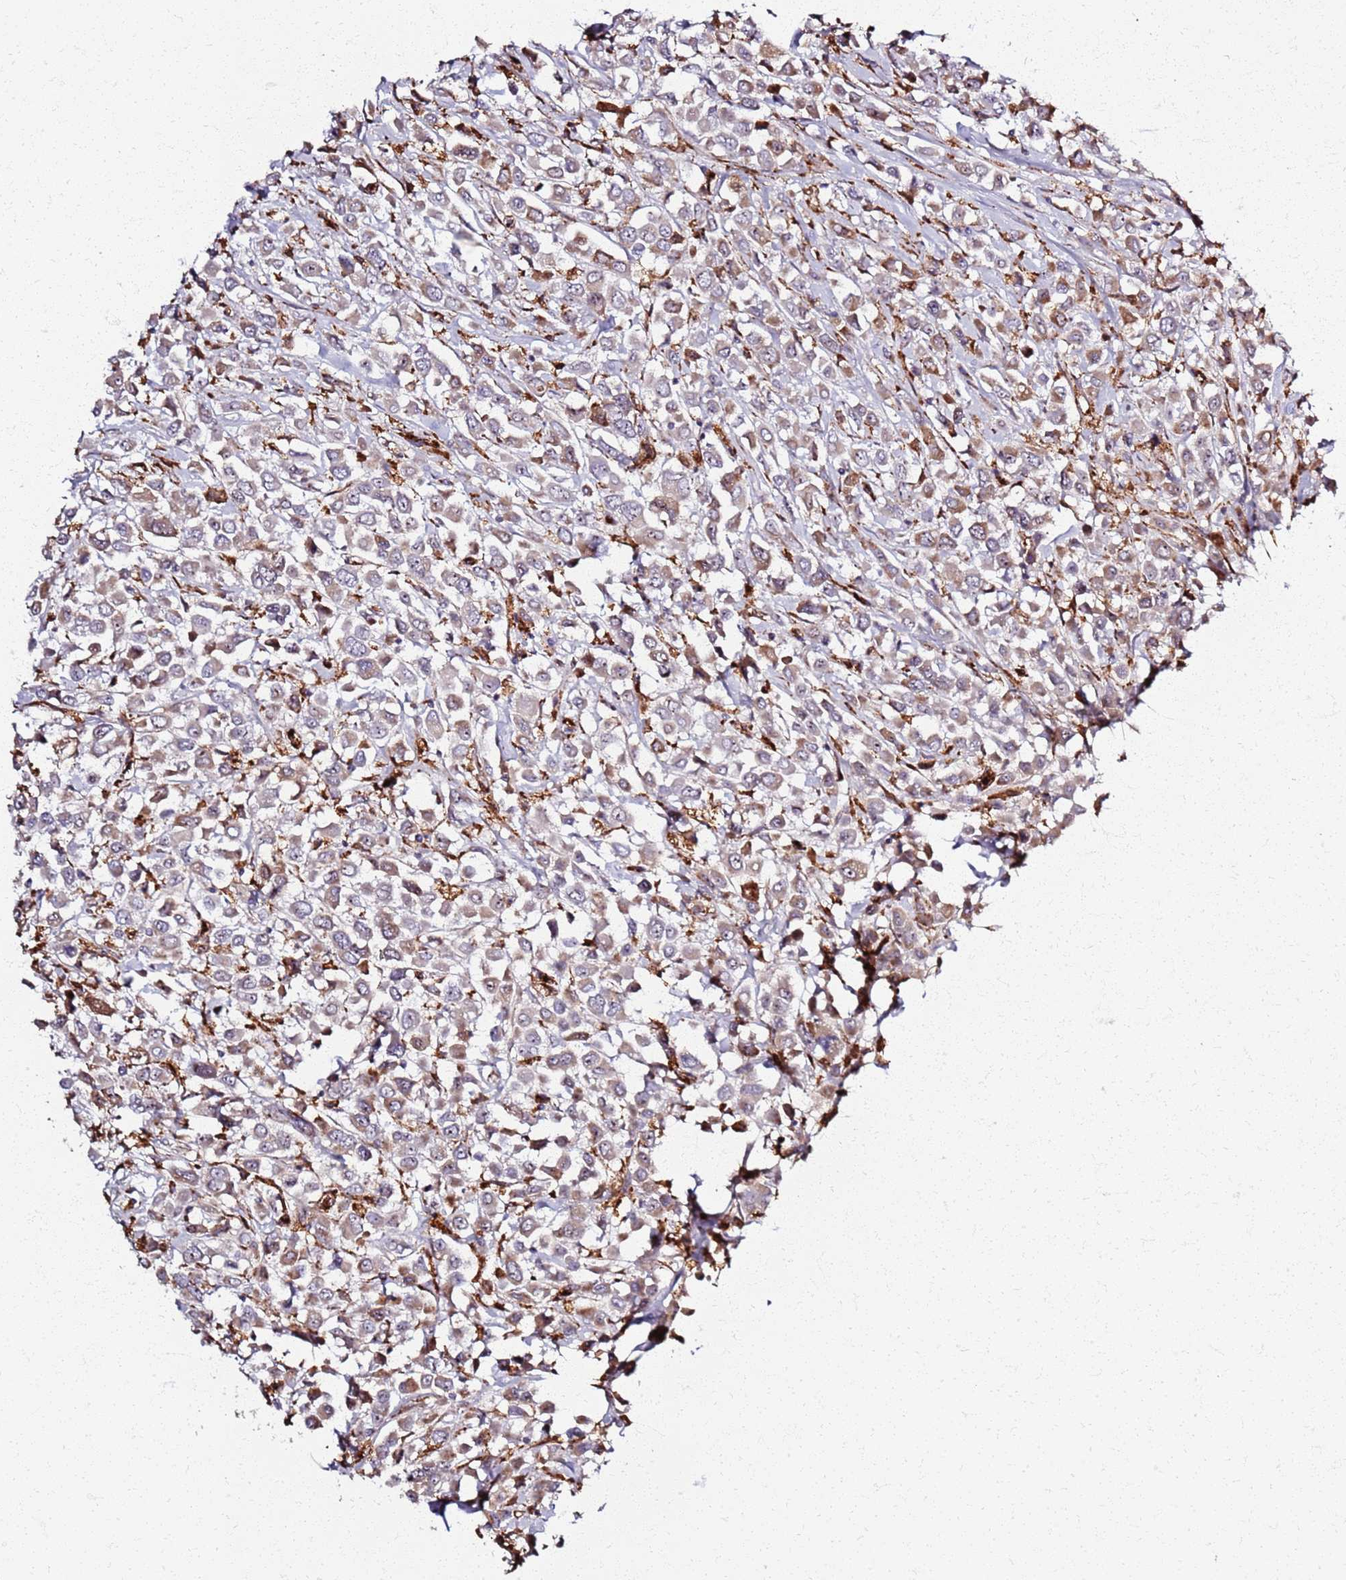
{"staining": {"intensity": "weak", "quantity": "25%-75%", "location": "cytoplasmic/membranous,nuclear"}, "tissue": "breast cancer", "cell_type": "Tumor cells", "image_type": "cancer", "snomed": [{"axis": "morphology", "description": "Duct carcinoma"}, {"axis": "topography", "description": "Breast"}], "caption": "Brown immunohistochemical staining in human intraductal carcinoma (breast) demonstrates weak cytoplasmic/membranous and nuclear expression in about 25%-75% of tumor cells.", "gene": "KRI1", "patient": {"sex": "female", "age": 61}}